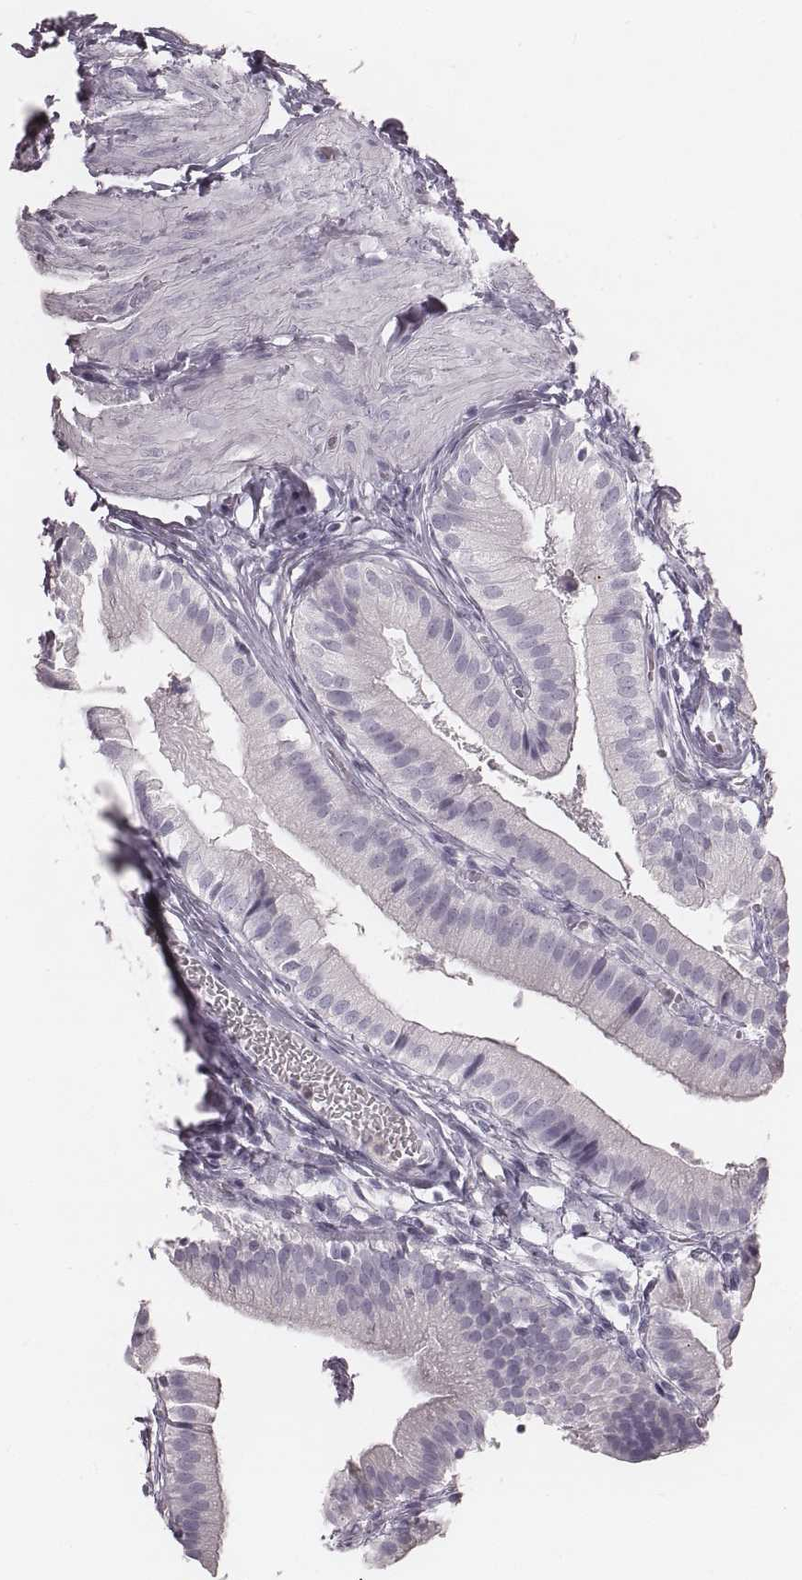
{"staining": {"intensity": "negative", "quantity": "none", "location": "none"}, "tissue": "gallbladder", "cell_type": "Glandular cells", "image_type": "normal", "snomed": [{"axis": "morphology", "description": "Normal tissue, NOS"}, {"axis": "topography", "description": "Gallbladder"}], "caption": "A high-resolution micrograph shows immunohistochemistry (IHC) staining of unremarkable gallbladder, which shows no significant staining in glandular cells.", "gene": "ENSG00000285837", "patient": {"sex": "female", "age": 47}}